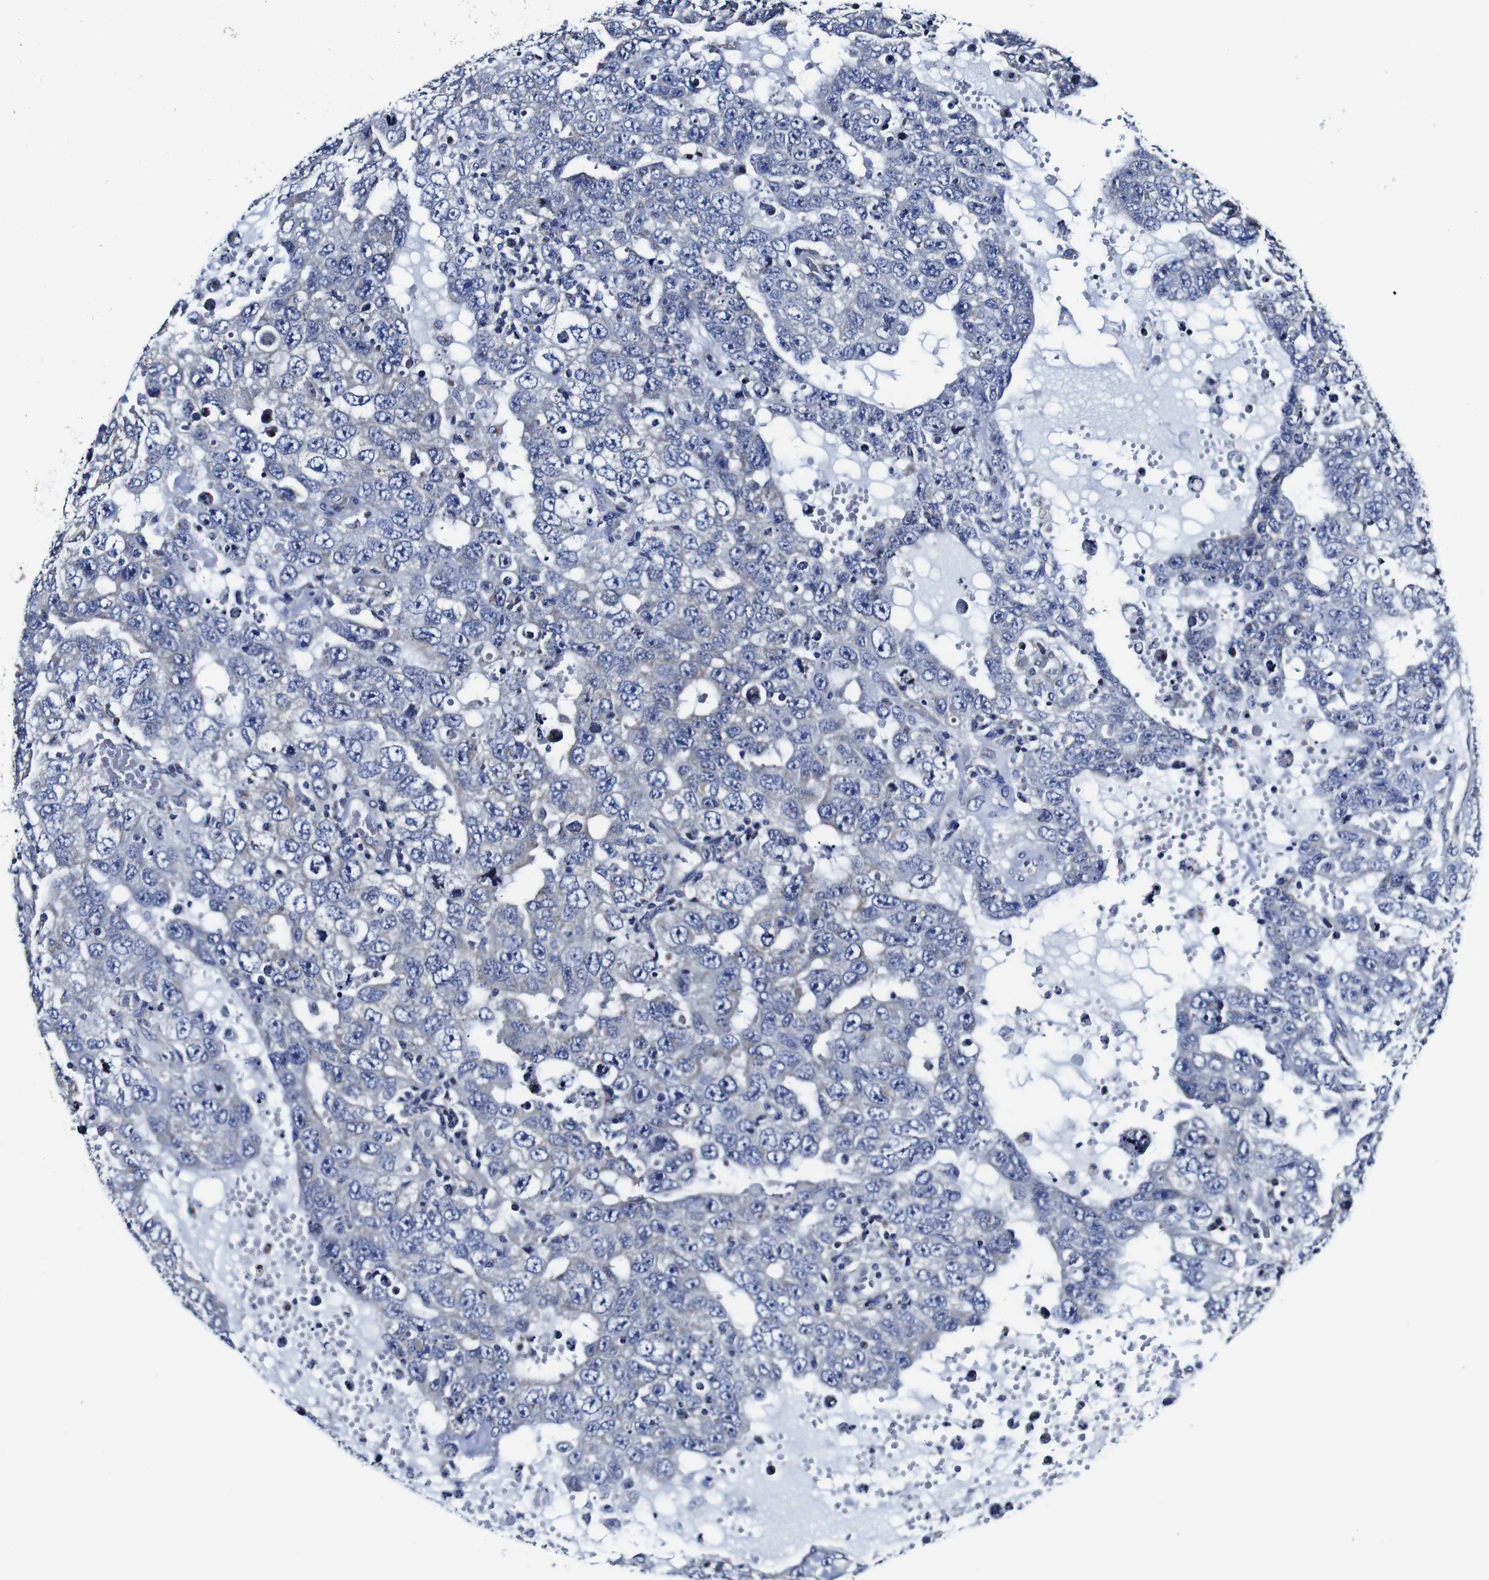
{"staining": {"intensity": "negative", "quantity": "none", "location": "none"}, "tissue": "testis cancer", "cell_type": "Tumor cells", "image_type": "cancer", "snomed": [{"axis": "morphology", "description": "Carcinoma, Embryonal, NOS"}, {"axis": "topography", "description": "Testis"}], "caption": "An IHC micrograph of embryonal carcinoma (testis) is shown. There is no staining in tumor cells of embryonal carcinoma (testis).", "gene": "PDCD6IP", "patient": {"sex": "male", "age": 26}}